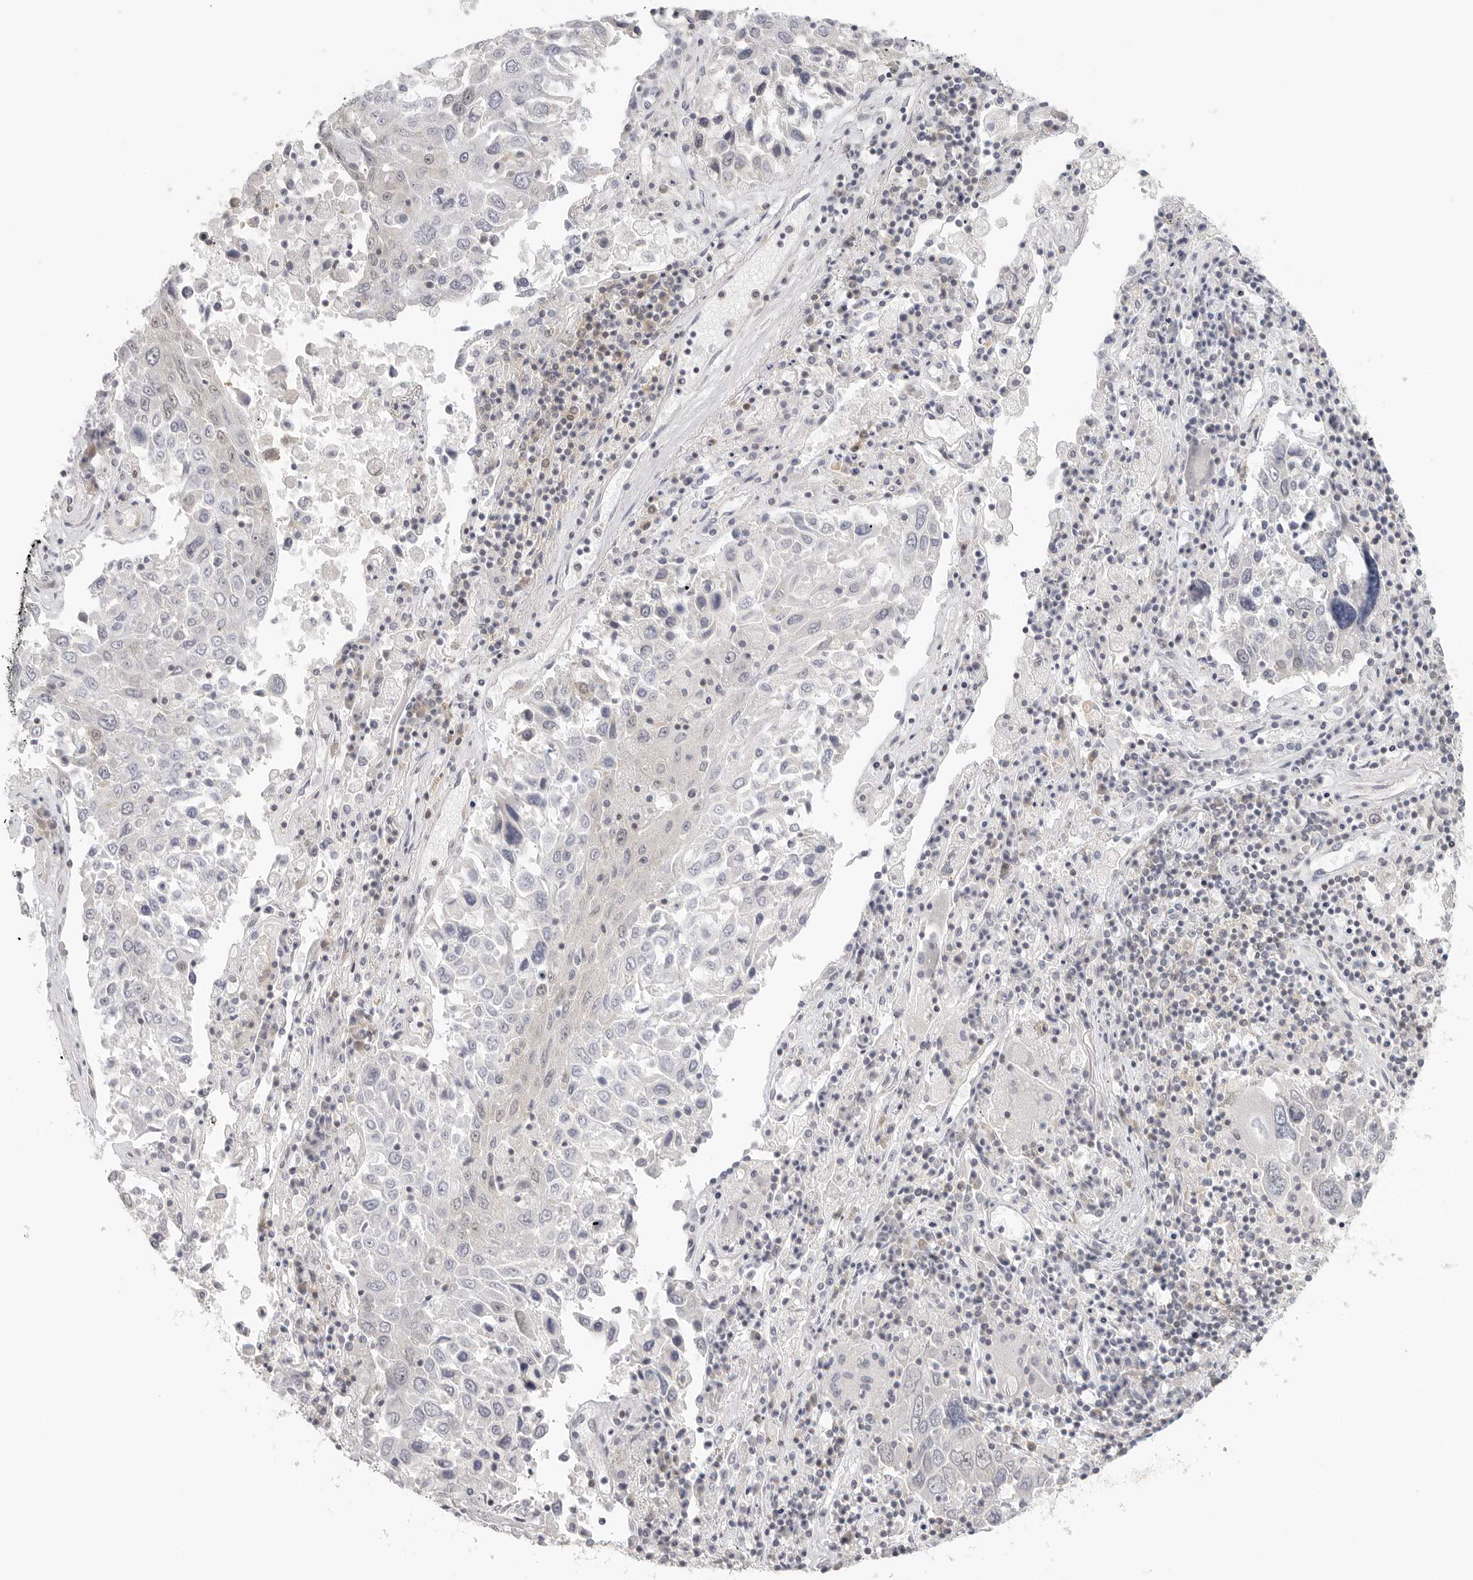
{"staining": {"intensity": "negative", "quantity": "none", "location": "none"}, "tissue": "lung cancer", "cell_type": "Tumor cells", "image_type": "cancer", "snomed": [{"axis": "morphology", "description": "Squamous cell carcinoma, NOS"}, {"axis": "topography", "description": "Lung"}], "caption": "A high-resolution photomicrograph shows immunohistochemistry staining of lung squamous cell carcinoma, which displays no significant expression in tumor cells.", "gene": "HDAC6", "patient": {"sex": "male", "age": 65}}